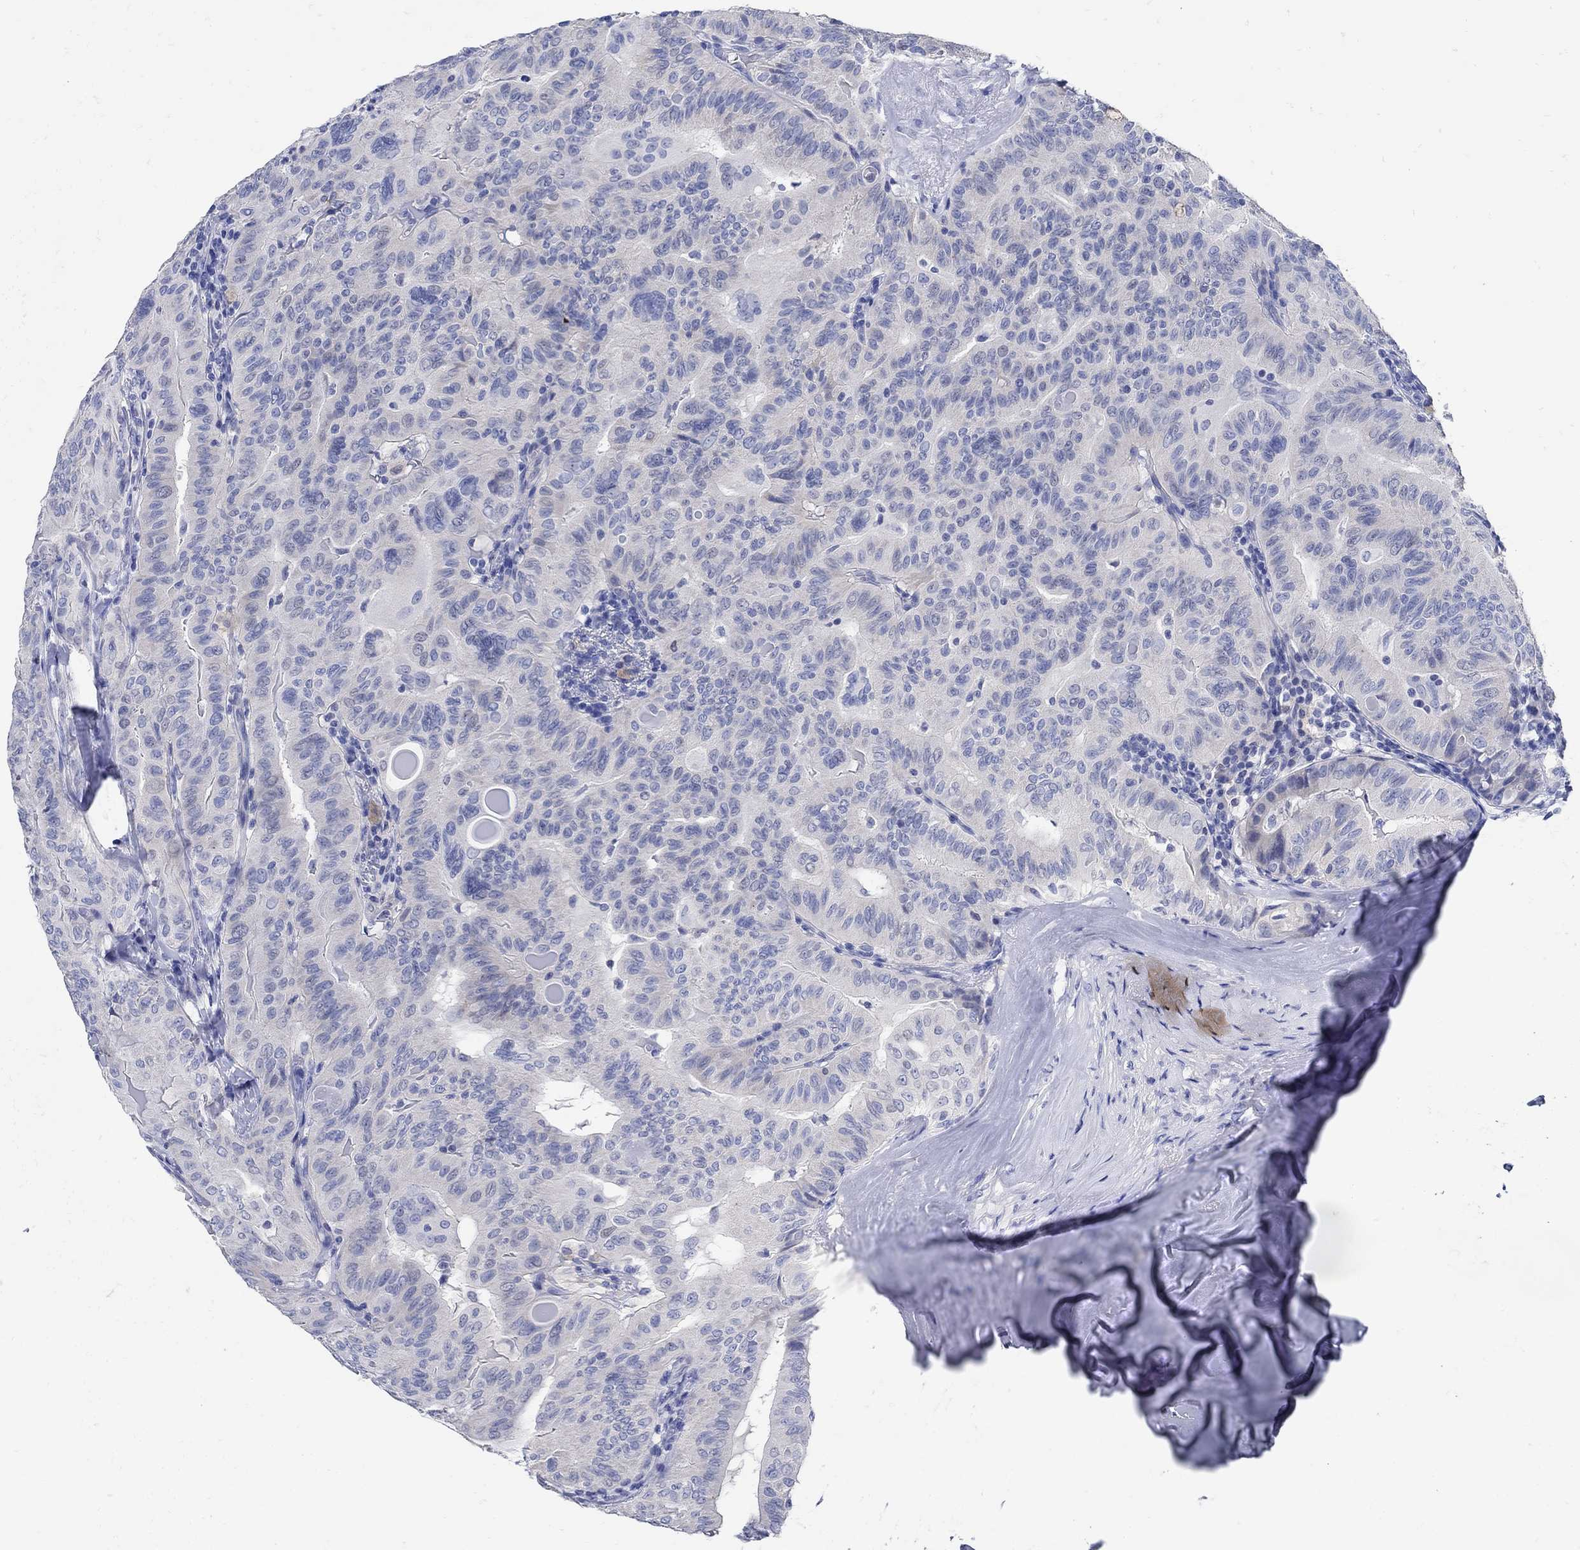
{"staining": {"intensity": "negative", "quantity": "none", "location": "none"}, "tissue": "thyroid cancer", "cell_type": "Tumor cells", "image_type": "cancer", "snomed": [{"axis": "morphology", "description": "Papillary adenocarcinoma, NOS"}, {"axis": "topography", "description": "Thyroid gland"}], "caption": "A photomicrograph of papillary adenocarcinoma (thyroid) stained for a protein shows no brown staining in tumor cells. (DAB immunohistochemistry (IHC), high magnification).", "gene": "NOS1", "patient": {"sex": "female", "age": 68}}